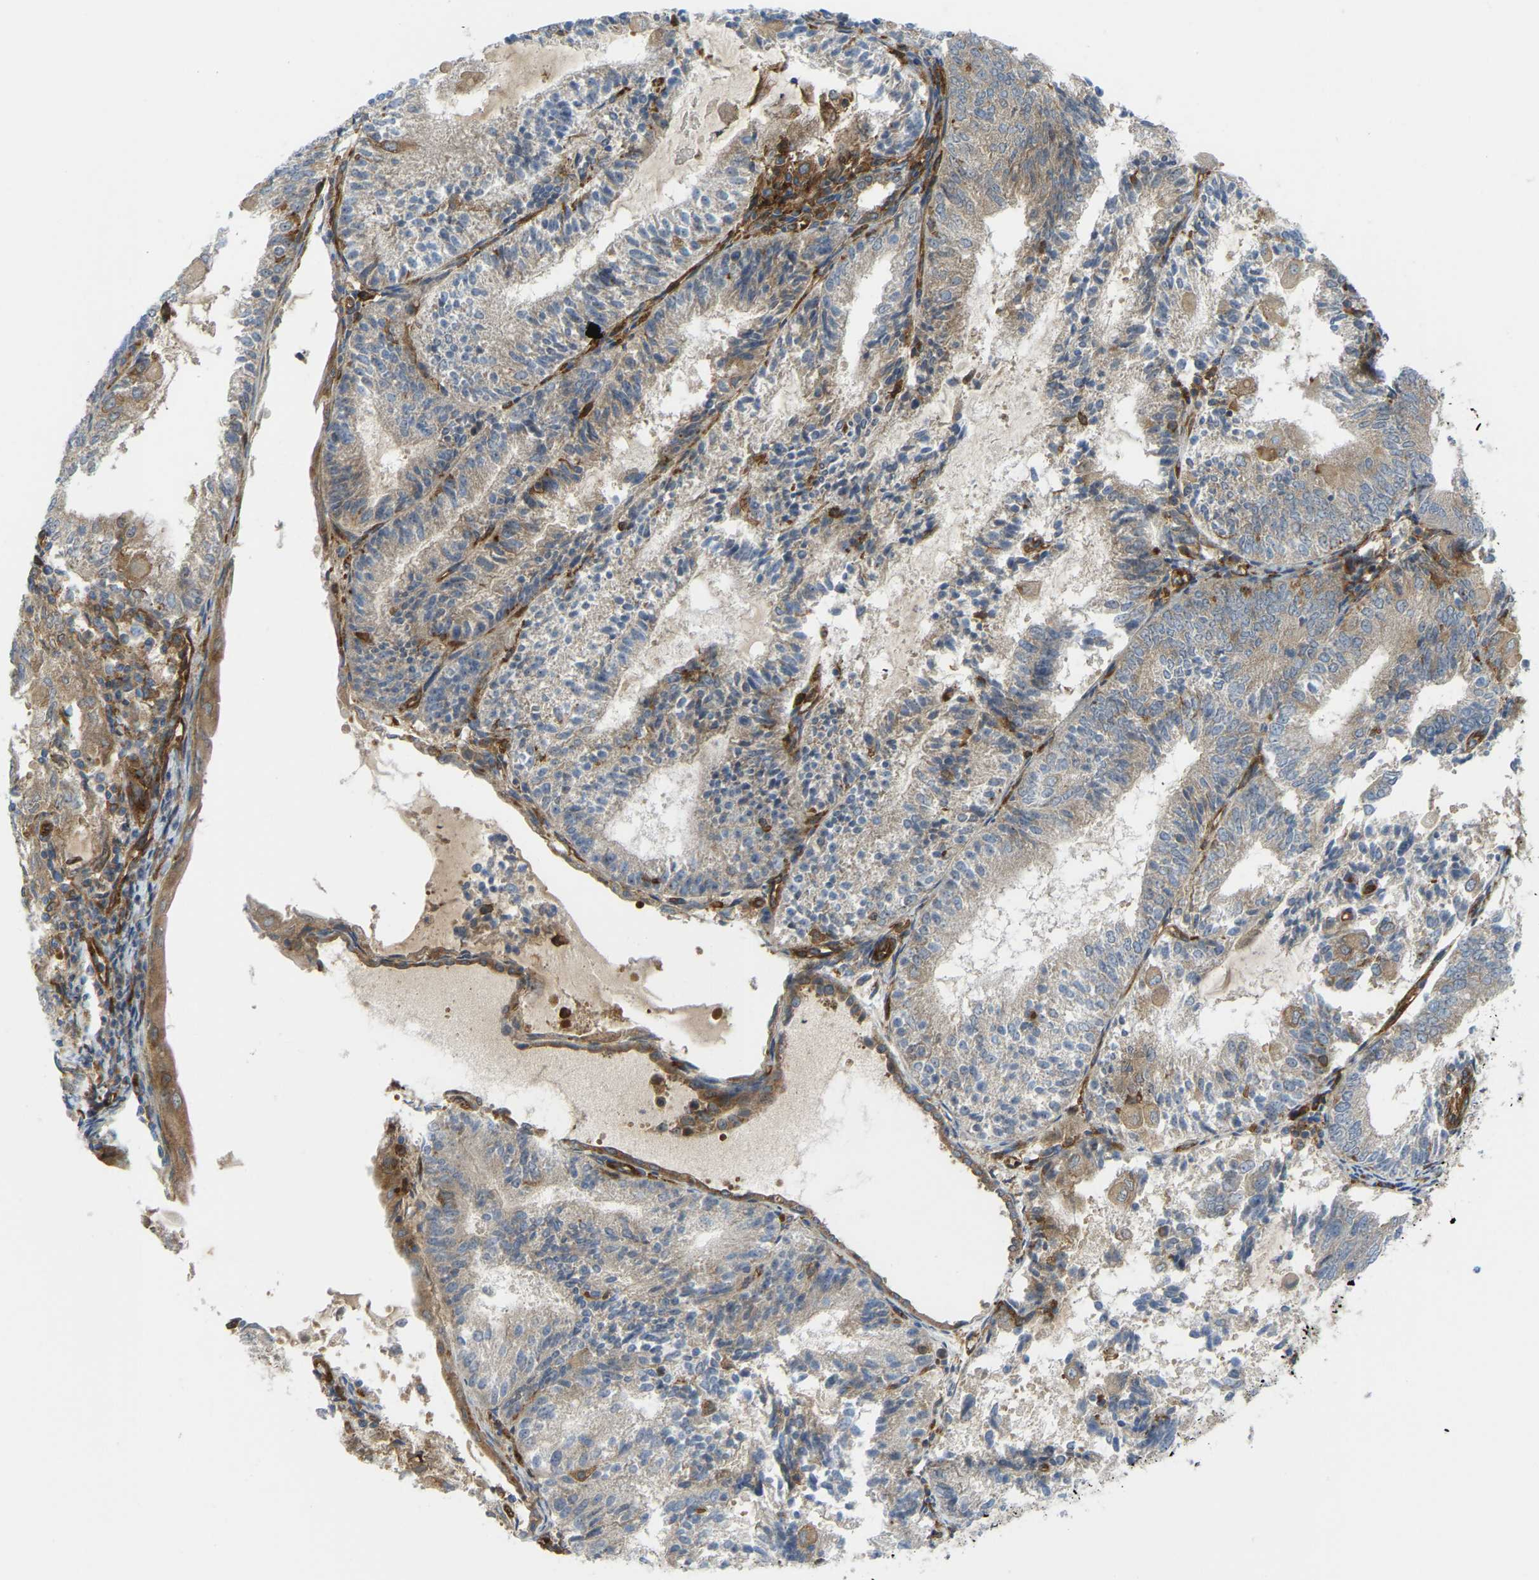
{"staining": {"intensity": "moderate", "quantity": "<25%", "location": "cytoplasmic/membranous"}, "tissue": "endometrial cancer", "cell_type": "Tumor cells", "image_type": "cancer", "snomed": [{"axis": "morphology", "description": "Adenocarcinoma, NOS"}, {"axis": "topography", "description": "Endometrium"}], "caption": "Human endometrial cancer (adenocarcinoma) stained with a brown dye exhibits moderate cytoplasmic/membranous positive staining in about <25% of tumor cells.", "gene": "PICALM", "patient": {"sex": "female", "age": 81}}